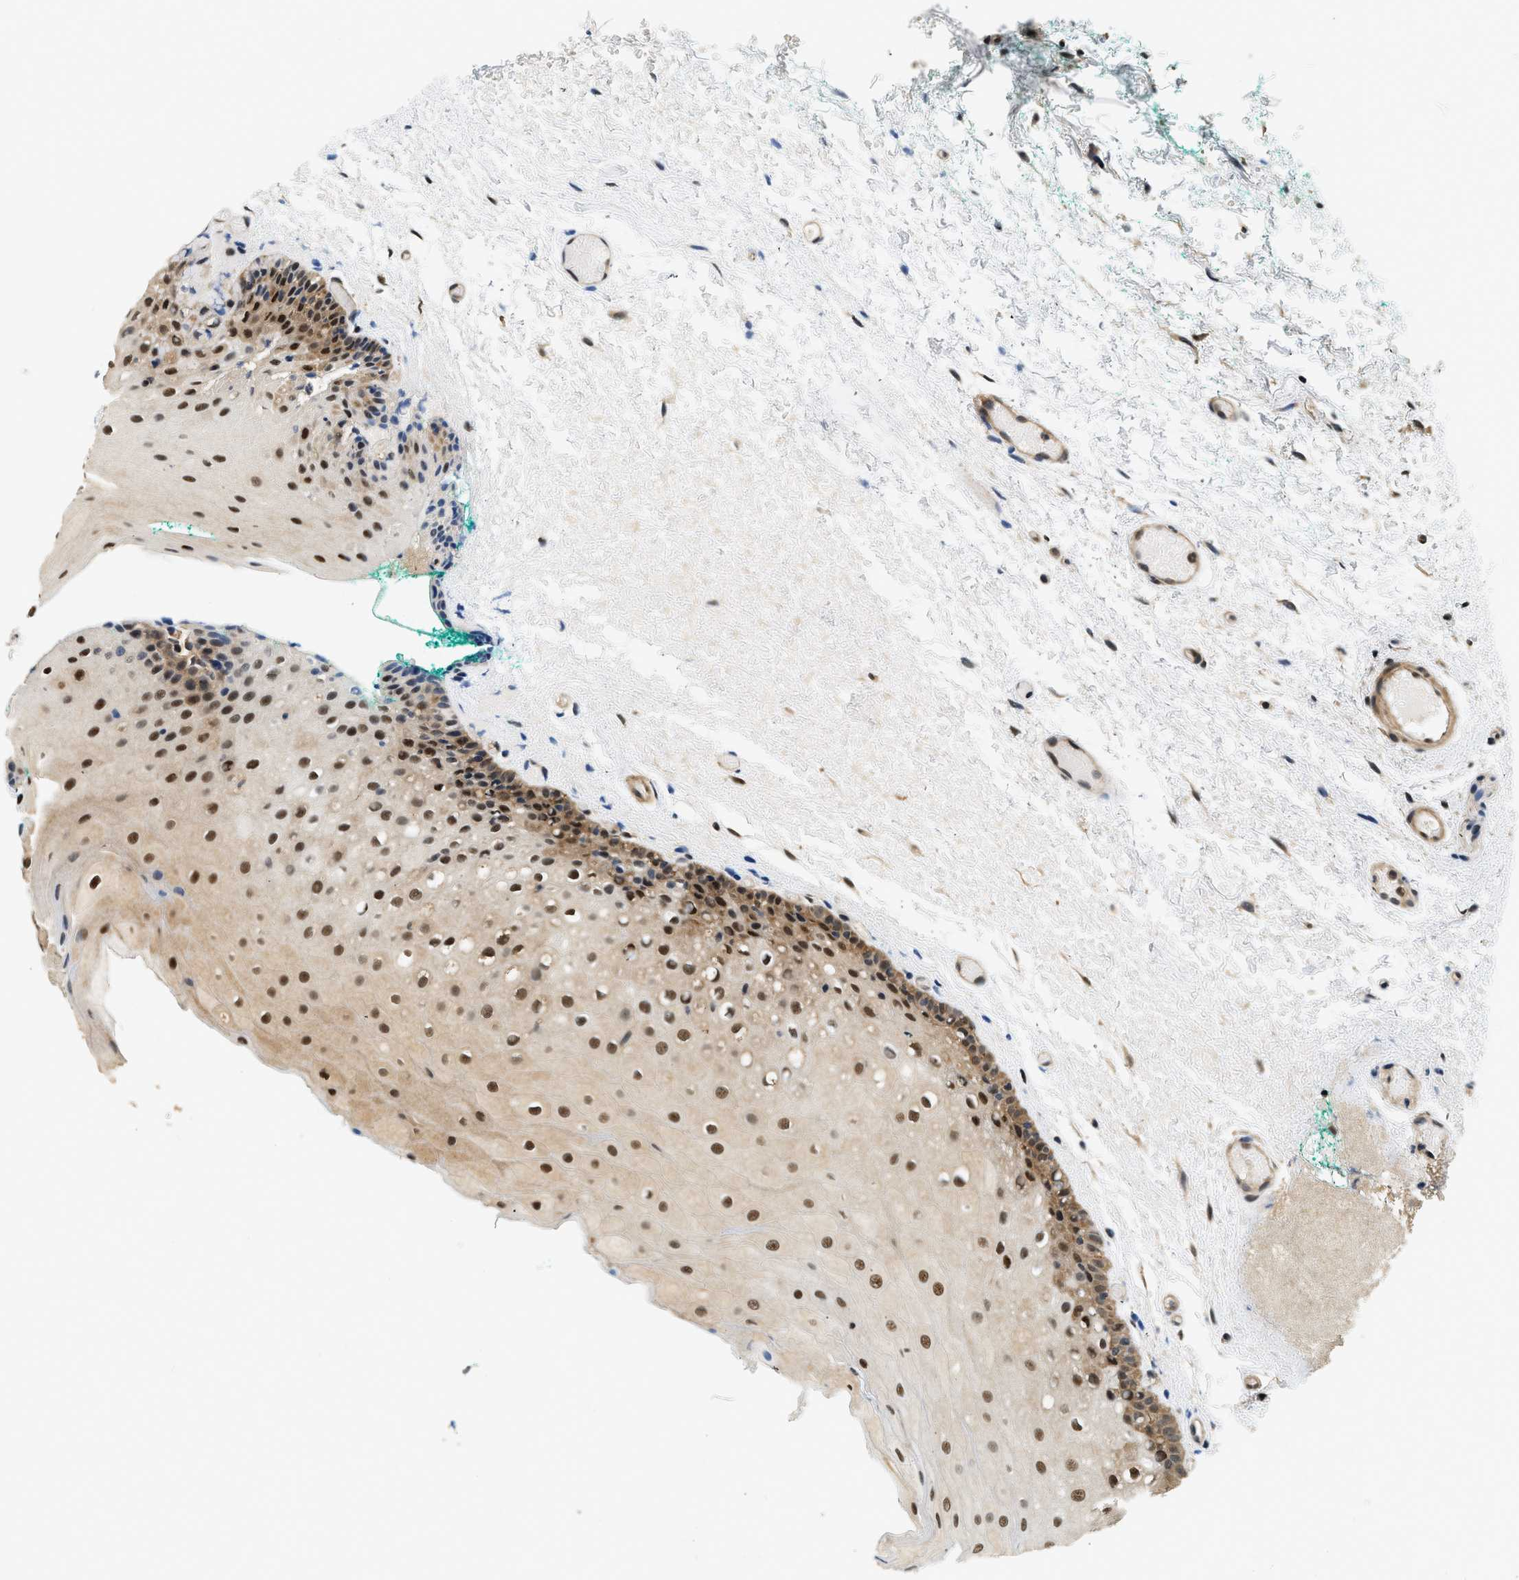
{"staining": {"intensity": "moderate", "quantity": ">75%", "location": "cytoplasmic/membranous,nuclear"}, "tissue": "oral mucosa", "cell_type": "Squamous epithelial cells", "image_type": "normal", "snomed": [{"axis": "morphology", "description": "Normal tissue, NOS"}, {"axis": "morphology", "description": "Squamous cell carcinoma, NOS"}, {"axis": "topography", "description": "Oral tissue"}, {"axis": "topography", "description": "Salivary gland"}, {"axis": "topography", "description": "Head-Neck"}], "caption": "Oral mucosa stained with DAB immunohistochemistry (IHC) exhibits medium levels of moderate cytoplasmic/membranous,nuclear expression in approximately >75% of squamous epithelial cells.", "gene": "PSMD3", "patient": {"sex": "female", "age": 62}}